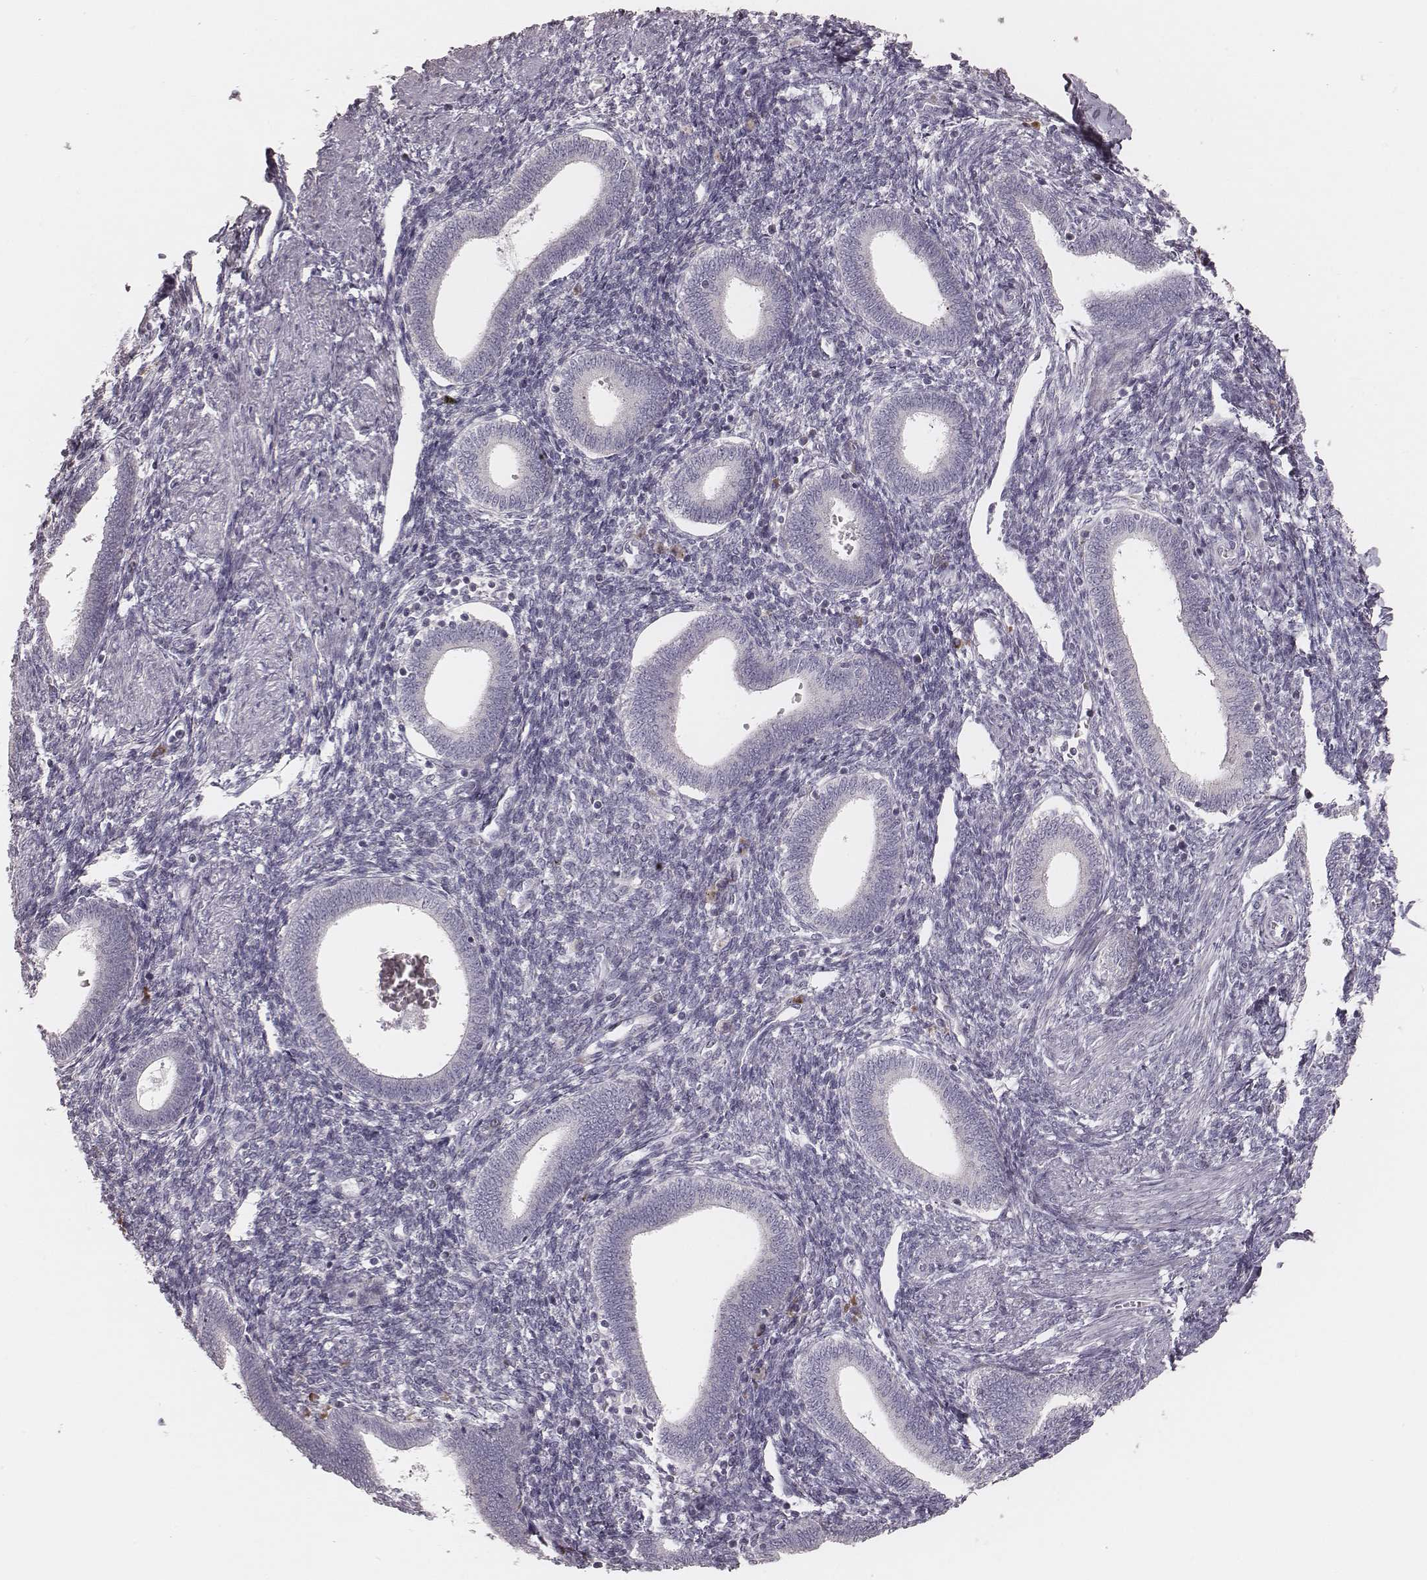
{"staining": {"intensity": "negative", "quantity": "none", "location": "none"}, "tissue": "endometrium", "cell_type": "Cells in endometrial stroma", "image_type": "normal", "snomed": [{"axis": "morphology", "description": "Normal tissue, NOS"}, {"axis": "topography", "description": "Endometrium"}], "caption": "Immunohistochemistry histopathology image of benign endometrium: endometrium stained with DAB (3,3'-diaminobenzidine) demonstrates no significant protein positivity in cells in endometrial stroma.", "gene": "KIF5C", "patient": {"sex": "female", "age": 42}}